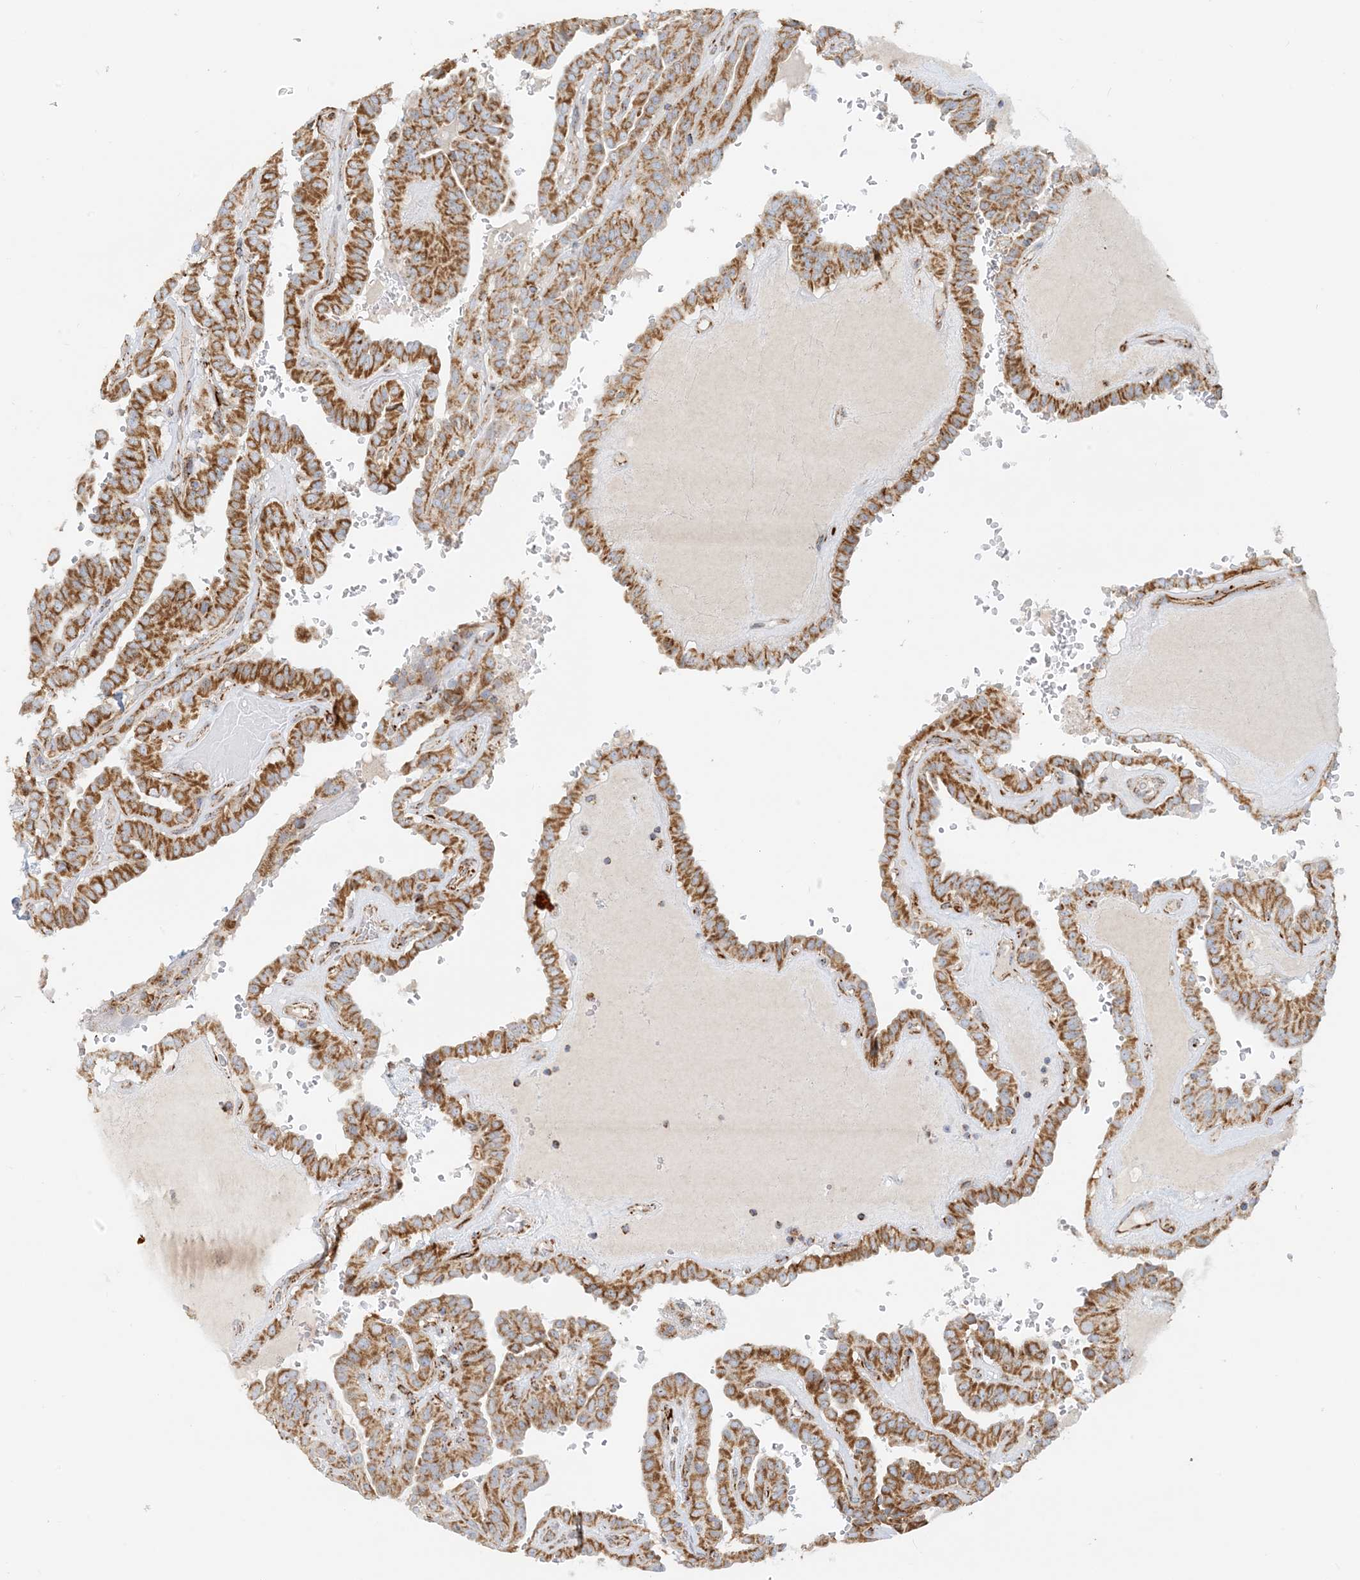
{"staining": {"intensity": "moderate", "quantity": ">75%", "location": "cytoplasmic/membranous"}, "tissue": "thyroid cancer", "cell_type": "Tumor cells", "image_type": "cancer", "snomed": [{"axis": "morphology", "description": "Papillary adenocarcinoma, NOS"}, {"axis": "topography", "description": "Thyroid gland"}], "caption": "Human thyroid cancer (papillary adenocarcinoma) stained for a protein (brown) displays moderate cytoplasmic/membranous positive expression in about >75% of tumor cells.", "gene": "COA3", "patient": {"sex": "male", "age": 77}}